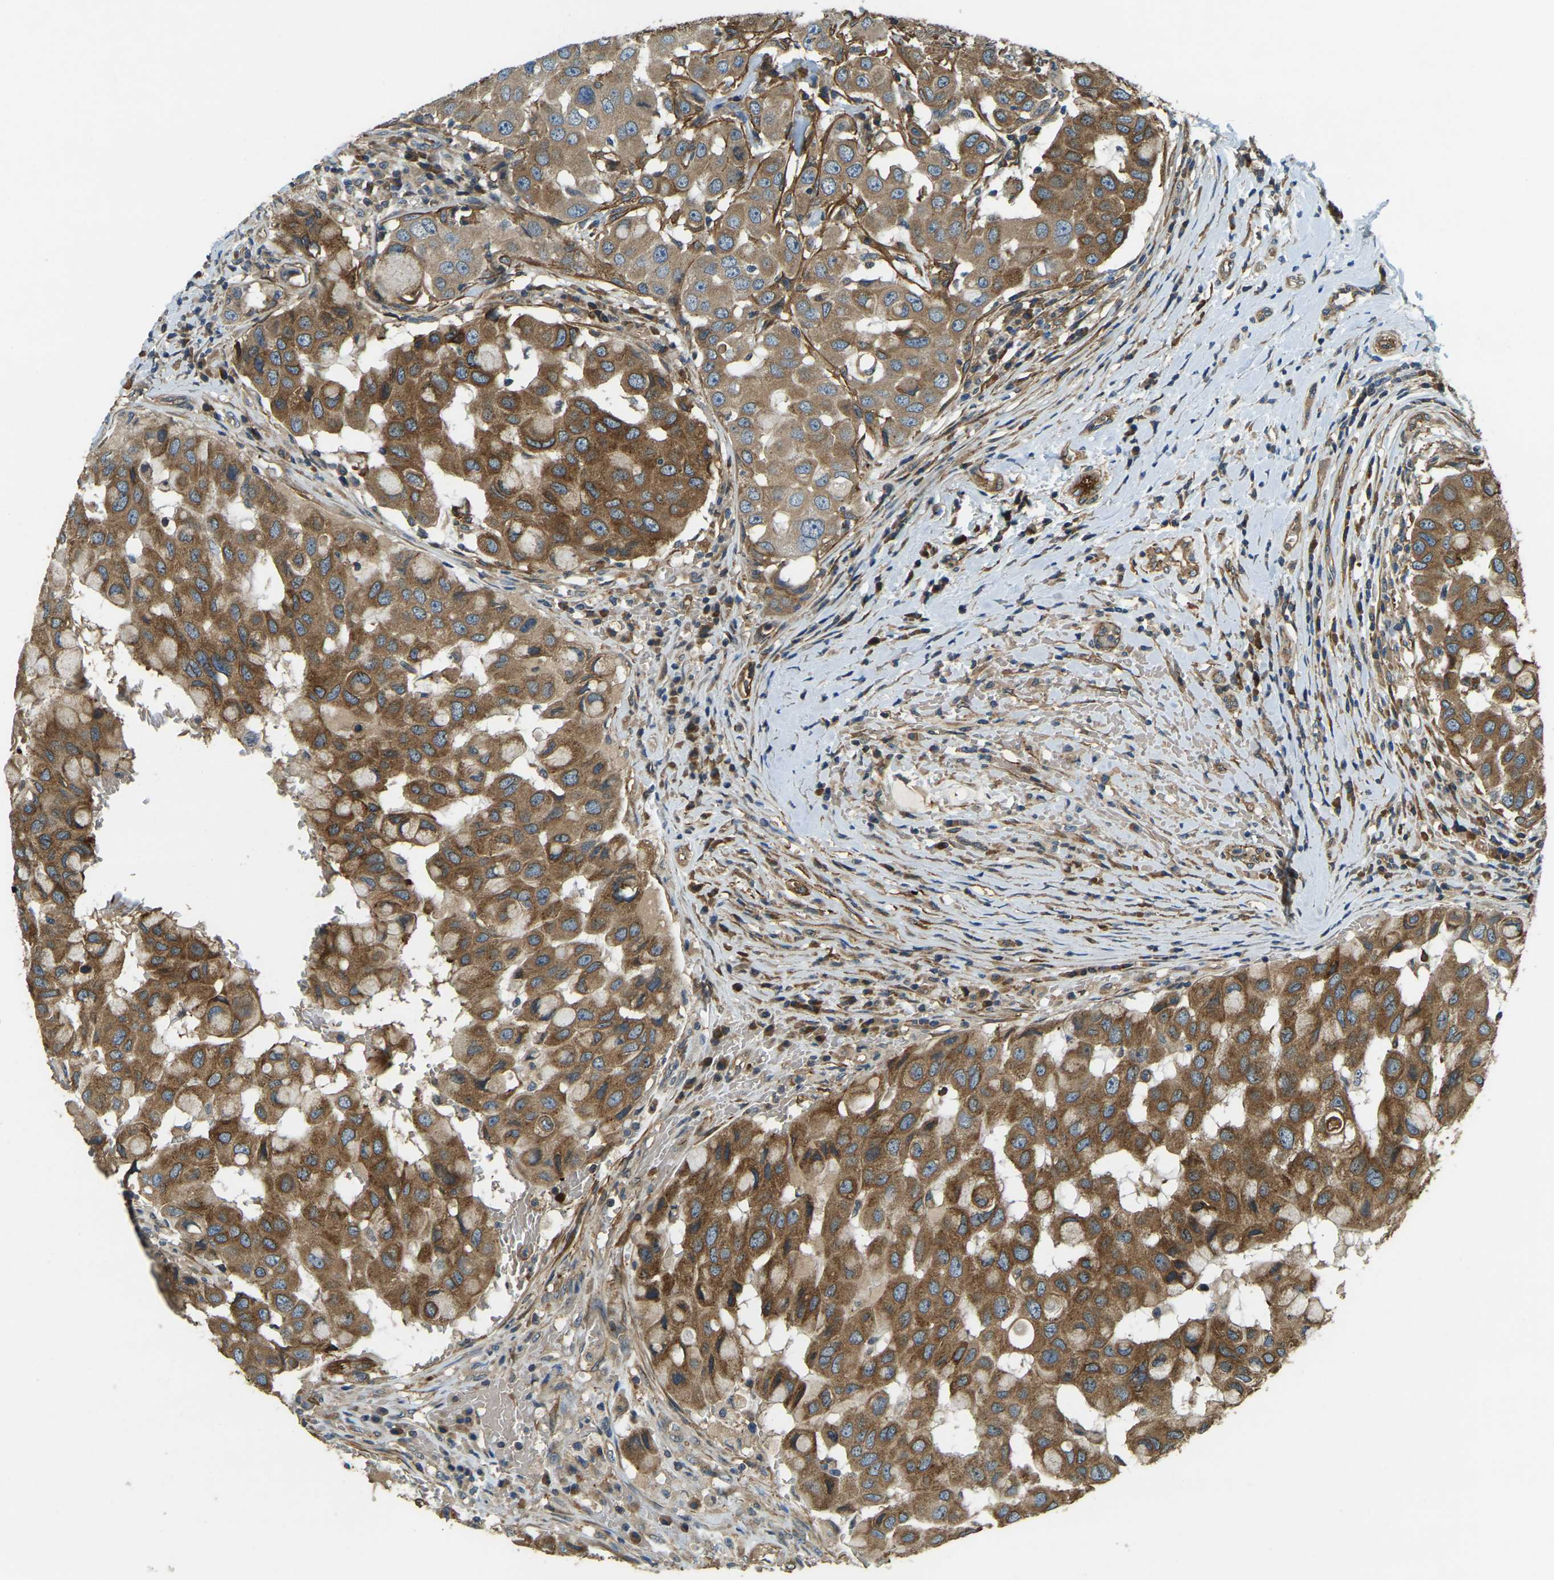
{"staining": {"intensity": "moderate", "quantity": ">75%", "location": "cytoplasmic/membranous"}, "tissue": "breast cancer", "cell_type": "Tumor cells", "image_type": "cancer", "snomed": [{"axis": "morphology", "description": "Duct carcinoma"}, {"axis": "topography", "description": "Breast"}], "caption": "This is an image of IHC staining of breast cancer (infiltrating ductal carcinoma), which shows moderate staining in the cytoplasmic/membranous of tumor cells.", "gene": "ERGIC1", "patient": {"sex": "female", "age": 27}}